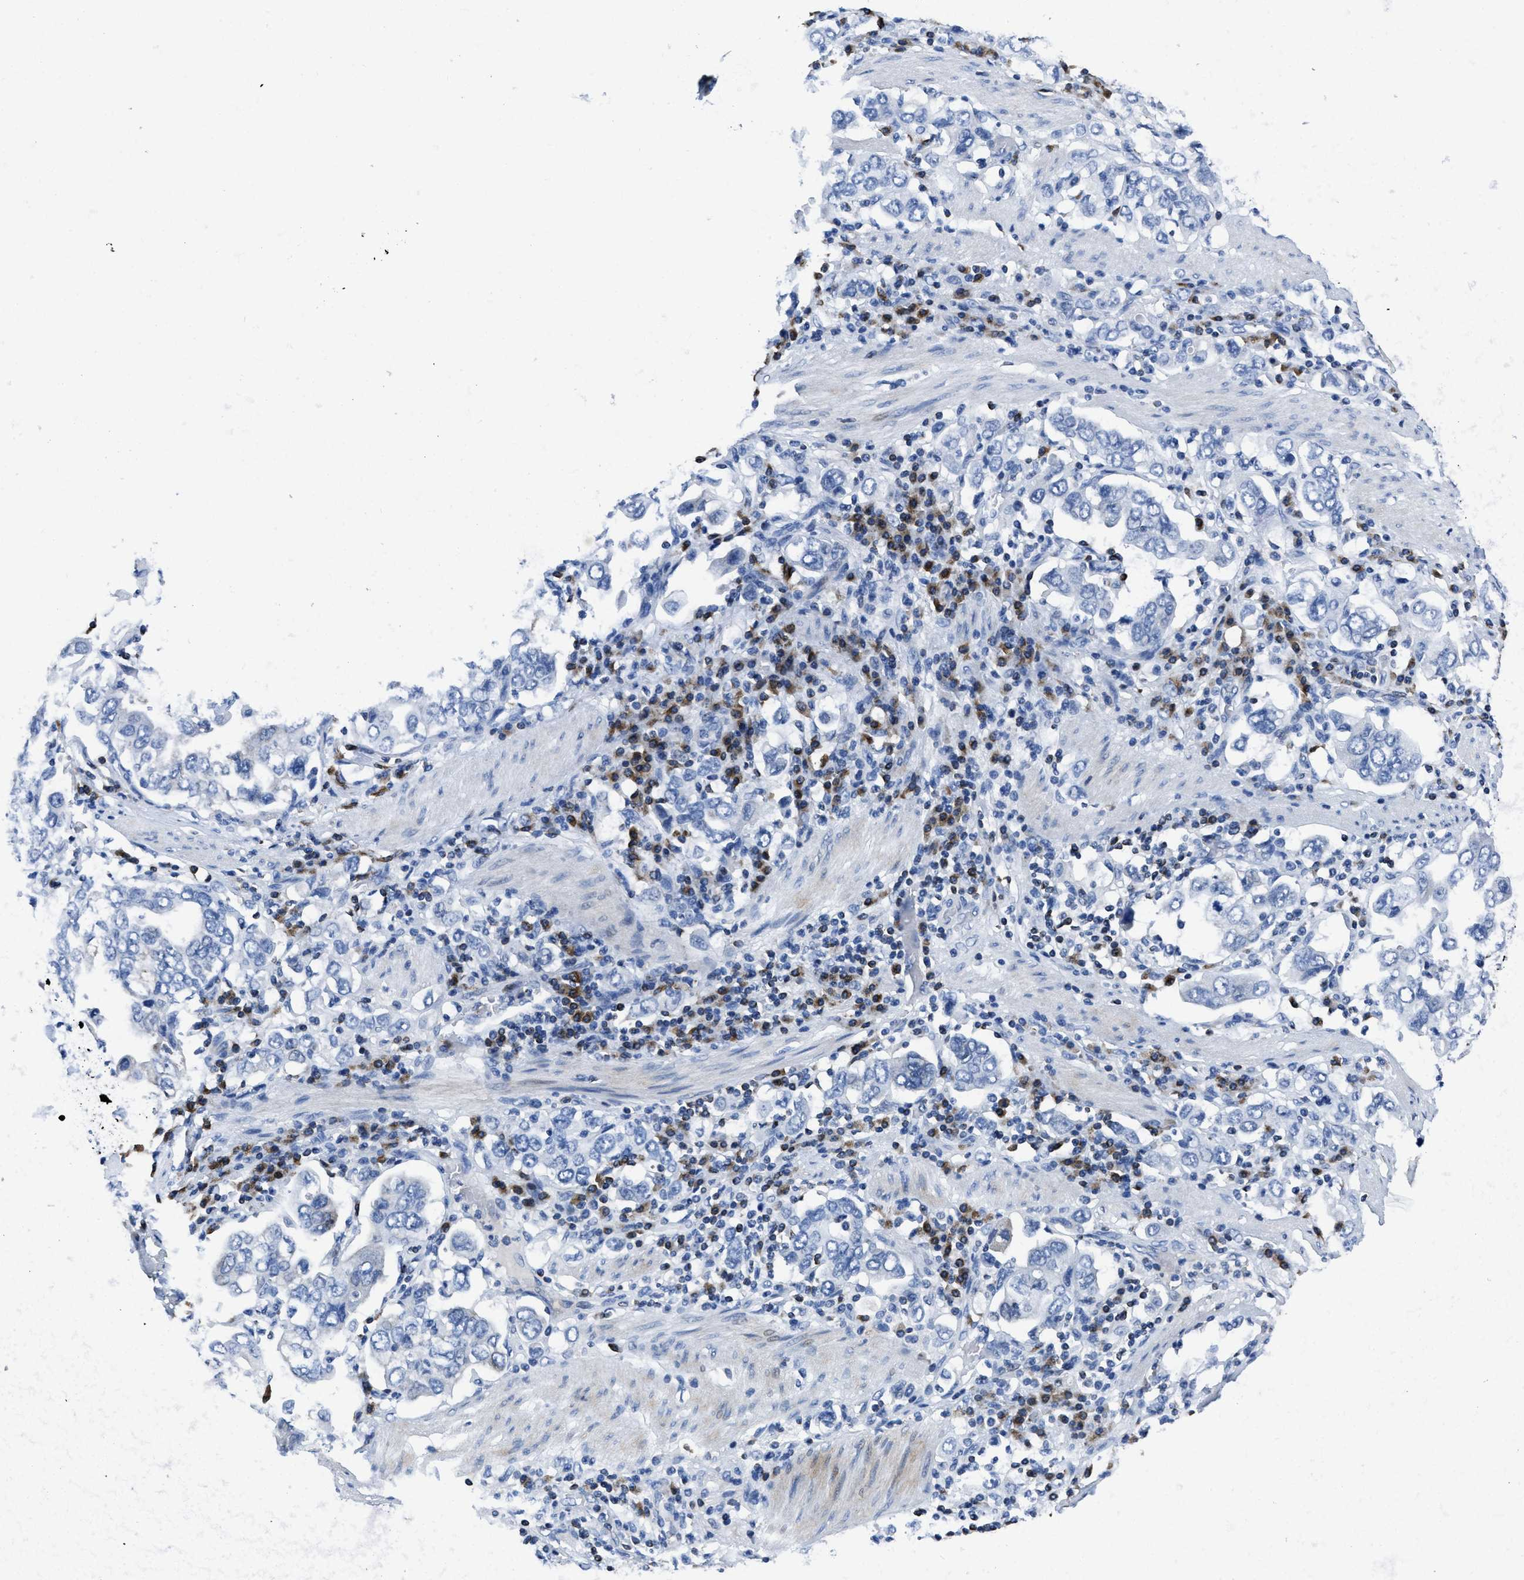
{"staining": {"intensity": "negative", "quantity": "none", "location": "none"}, "tissue": "stomach cancer", "cell_type": "Tumor cells", "image_type": "cancer", "snomed": [{"axis": "morphology", "description": "Adenocarcinoma, NOS"}, {"axis": "topography", "description": "Stomach, upper"}], "caption": "An image of human stomach cancer is negative for staining in tumor cells.", "gene": "ITGA3", "patient": {"sex": "male", "age": 62}}